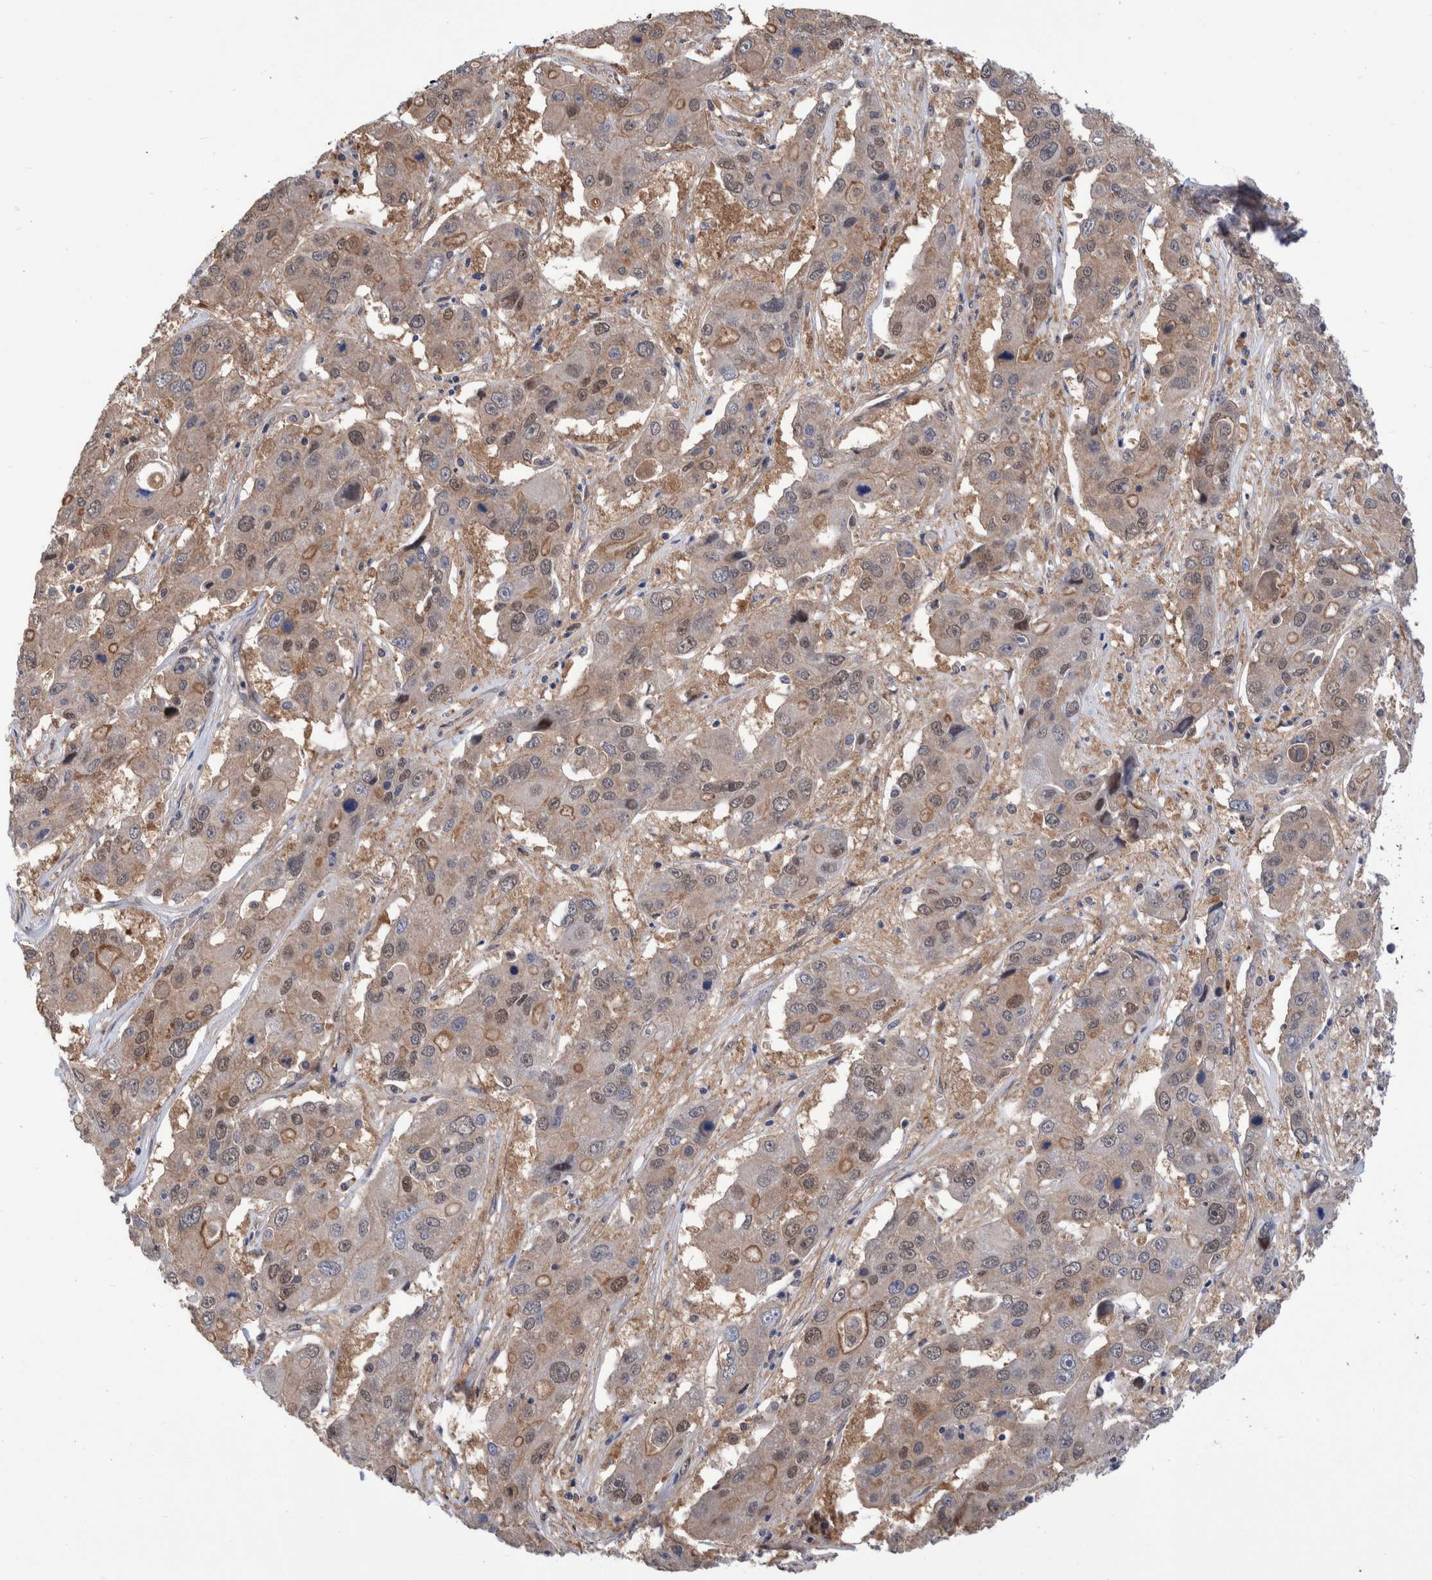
{"staining": {"intensity": "weak", "quantity": ">75%", "location": "cytoplasmic/membranous,nuclear"}, "tissue": "liver cancer", "cell_type": "Tumor cells", "image_type": "cancer", "snomed": [{"axis": "morphology", "description": "Cholangiocarcinoma"}, {"axis": "topography", "description": "Liver"}], "caption": "Immunohistochemistry (IHC) of liver cholangiocarcinoma demonstrates low levels of weak cytoplasmic/membranous and nuclear positivity in about >75% of tumor cells. Immunohistochemistry (IHC) stains the protein of interest in brown and the nuclei are stained blue.", "gene": "PFAS", "patient": {"sex": "male", "age": 67}}